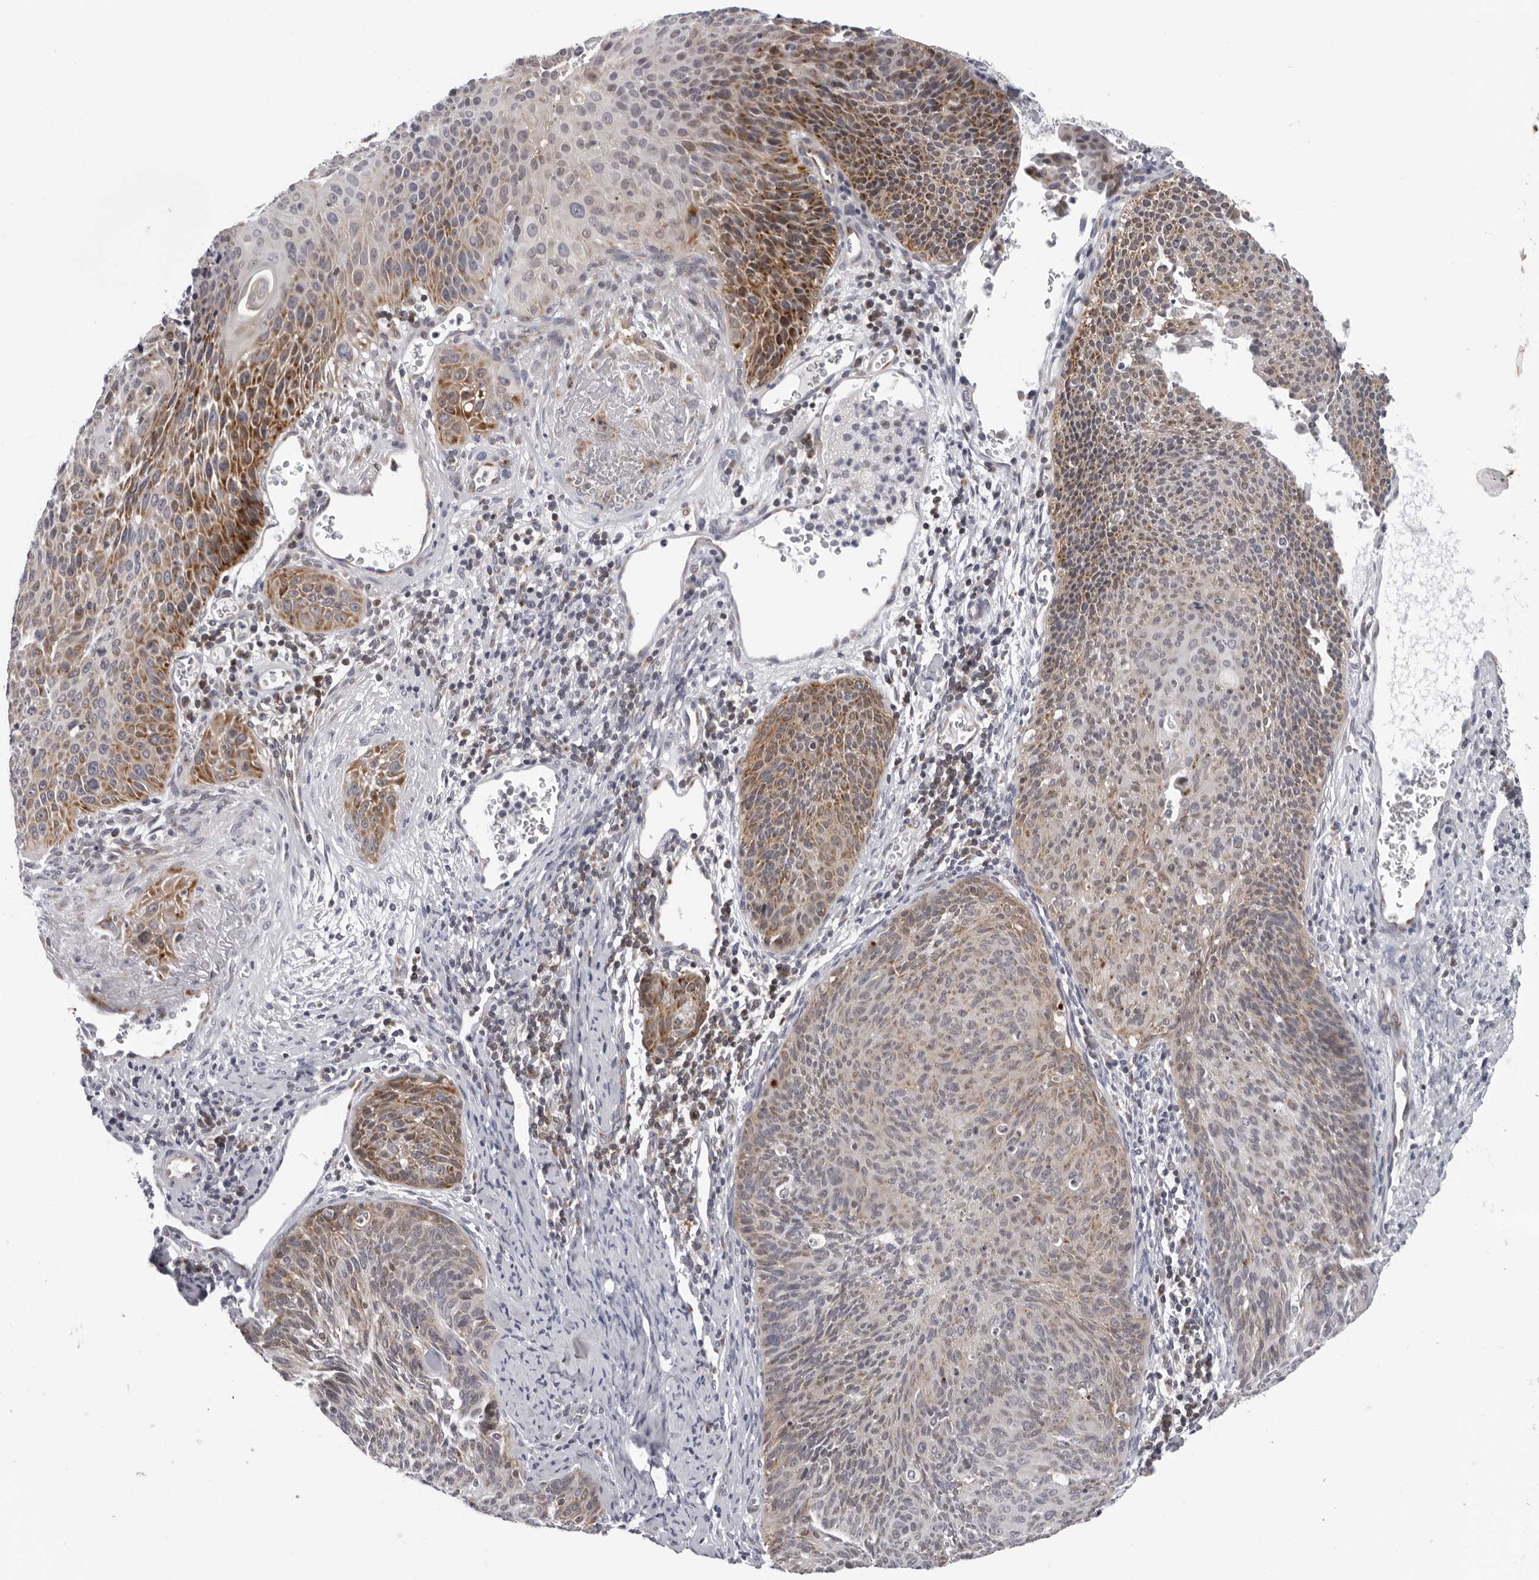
{"staining": {"intensity": "moderate", "quantity": "25%-75%", "location": "cytoplasmic/membranous"}, "tissue": "cervical cancer", "cell_type": "Tumor cells", "image_type": "cancer", "snomed": [{"axis": "morphology", "description": "Squamous cell carcinoma, NOS"}, {"axis": "topography", "description": "Cervix"}], "caption": "A brown stain shows moderate cytoplasmic/membranous expression of a protein in human cervical cancer (squamous cell carcinoma) tumor cells.", "gene": "CPT2", "patient": {"sex": "female", "age": 55}}